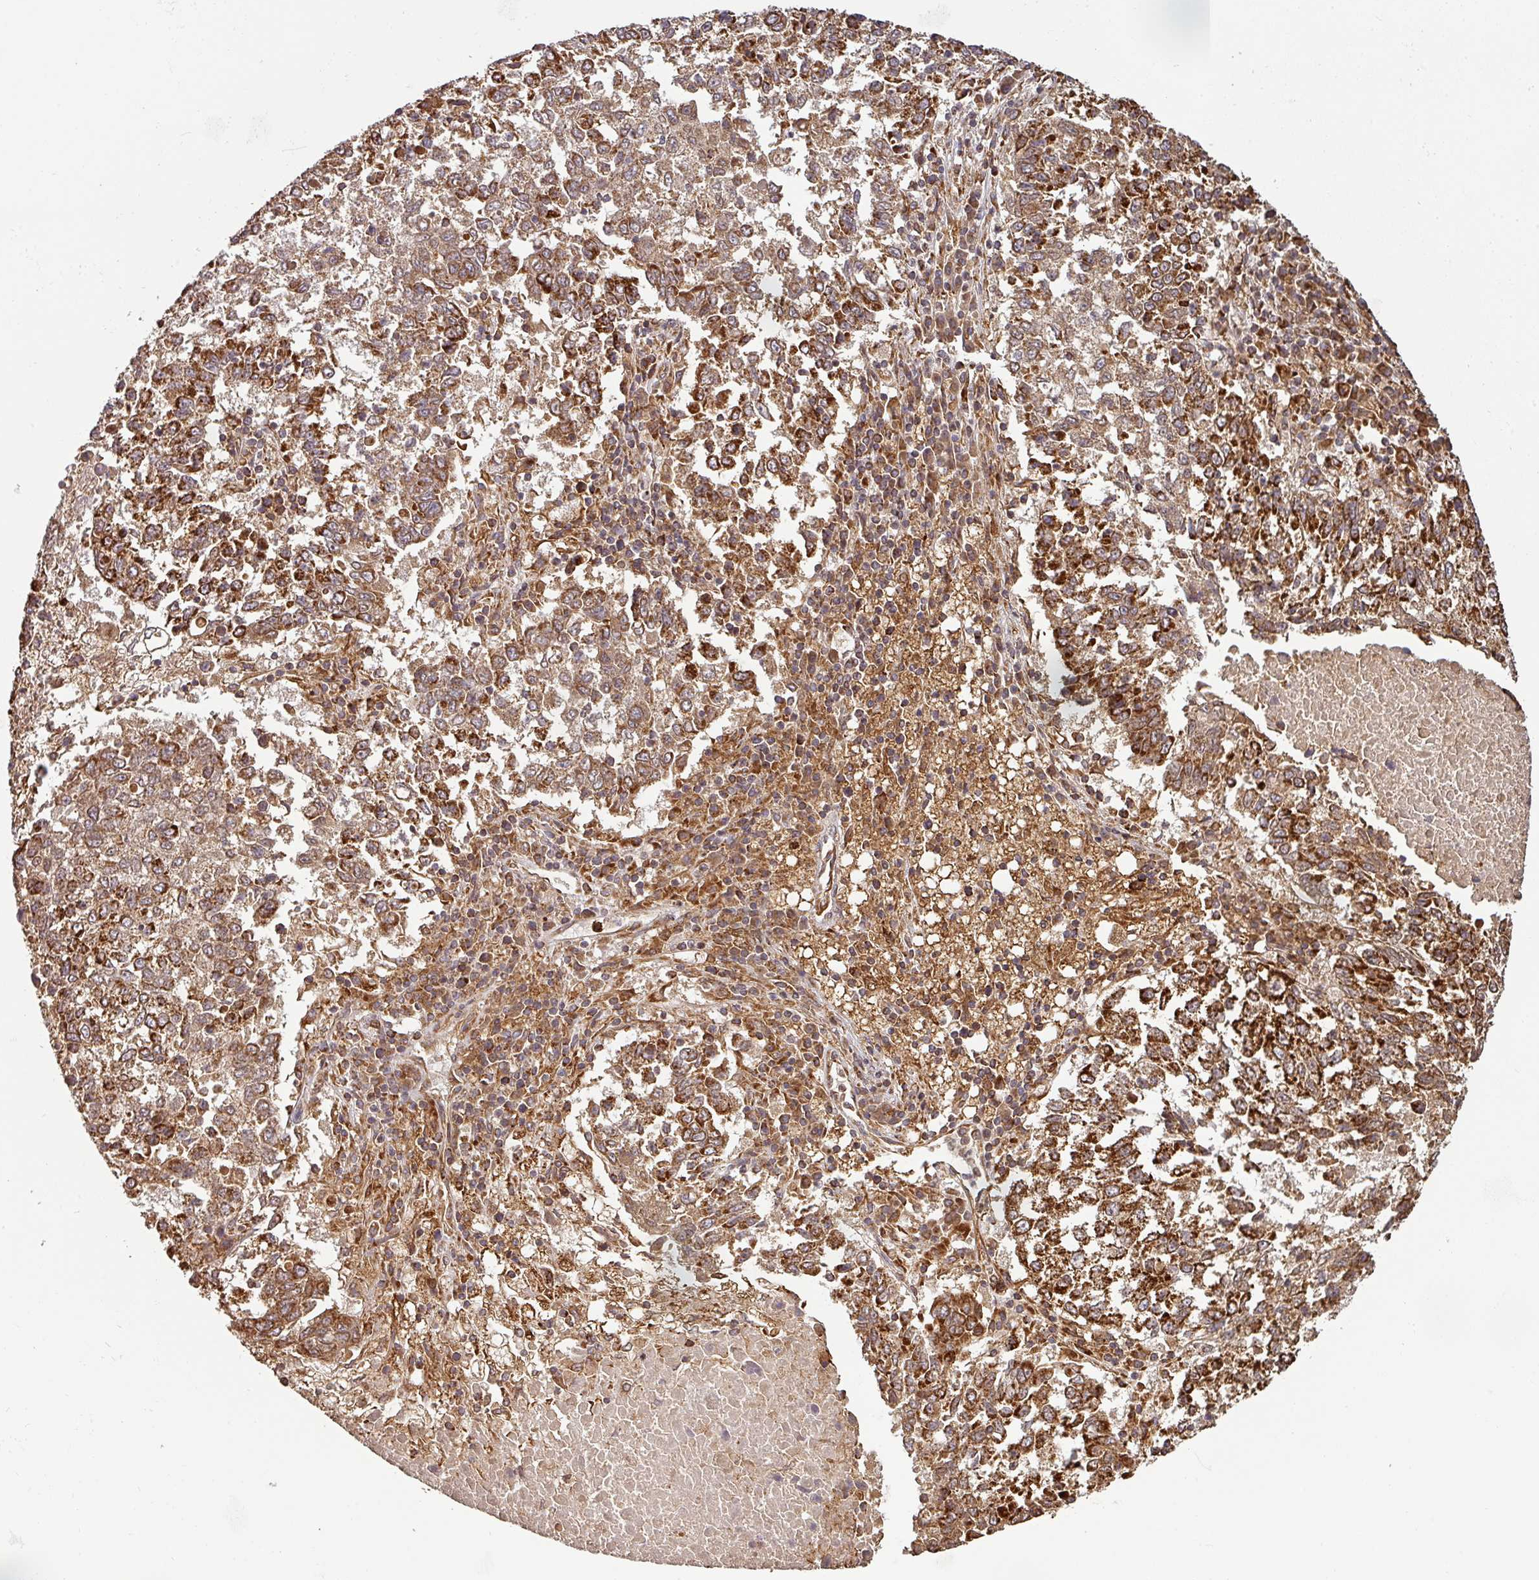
{"staining": {"intensity": "strong", "quantity": ">75%", "location": "cytoplasmic/membranous"}, "tissue": "lung cancer", "cell_type": "Tumor cells", "image_type": "cancer", "snomed": [{"axis": "morphology", "description": "Squamous cell carcinoma, NOS"}, {"axis": "topography", "description": "Lung"}], "caption": "Immunohistochemistry histopathology image of neoplastic tissue: lung cancer stained using immunohistochemistry displays high levels of strong protein expression localized specifically in the cytoplasmic/membranous of tumor cells, appearing as a cytoplasmic/membranous brown color.", "gene": "TRAP1", "patient": {"sex": "male", "age": 73}}